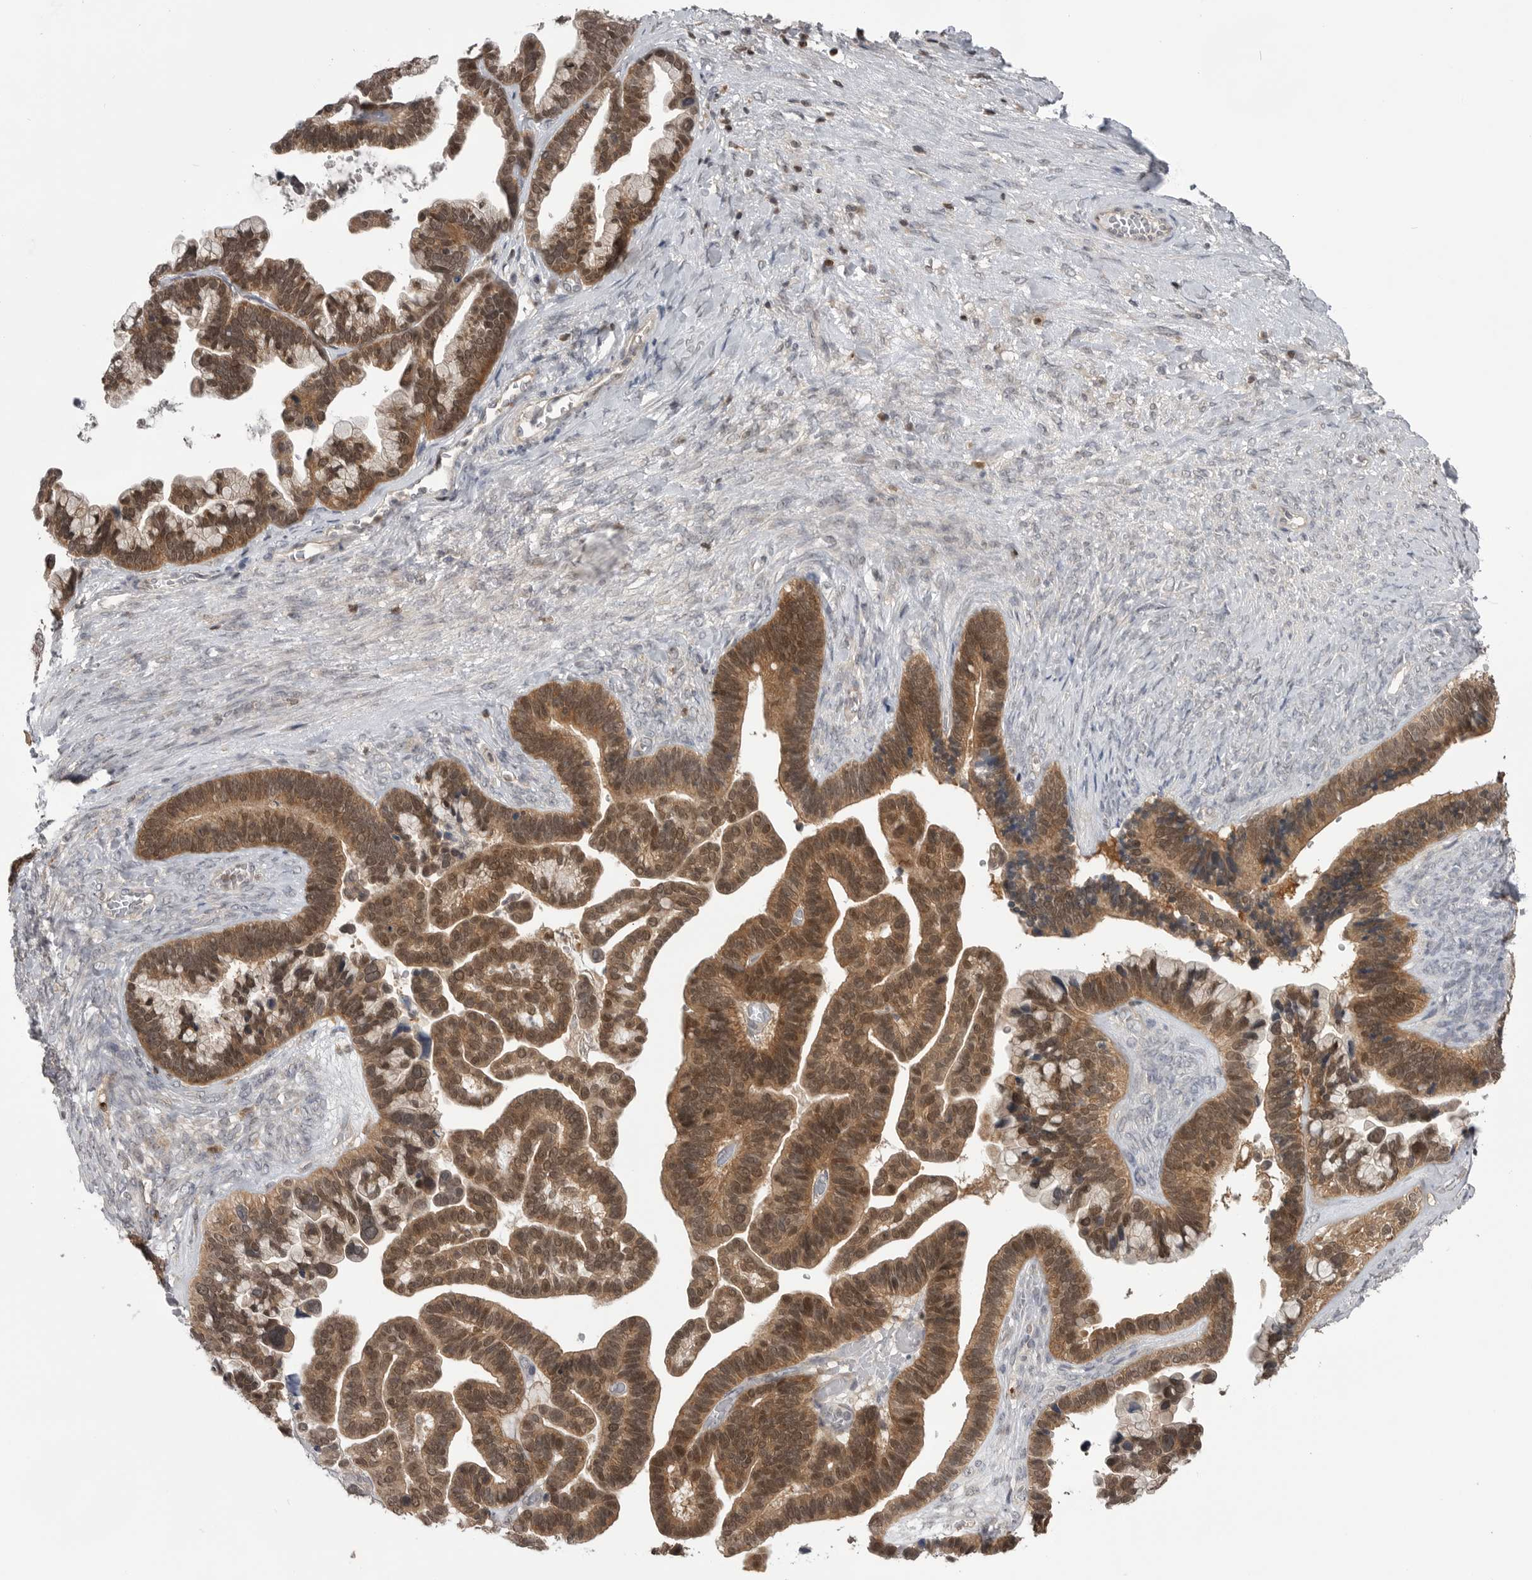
{"staining": {"intensity": "moderate", "quantity": ">75%", "location": "cytoplasmic/membranous,nuclear"}, "tissue": "ovarian cancer", "cell_type": "Tumor cells", "image_type": "cancer", "snomed": [{"axis": "morphology", "description": "Cystadenocarcinoma, serous, NOS"}, {"axis": "topography", "description": "Ovary"}], "caption": "Protein expression analysis of human ovarian cancer (serous cystadenocarcinoma) reveals moderate cytoplasmic/membranous and nuclear positivity in about >75% of tumor cells.", "gene": "MAPK13", "patient": {"sex": "female", "age": 56}}